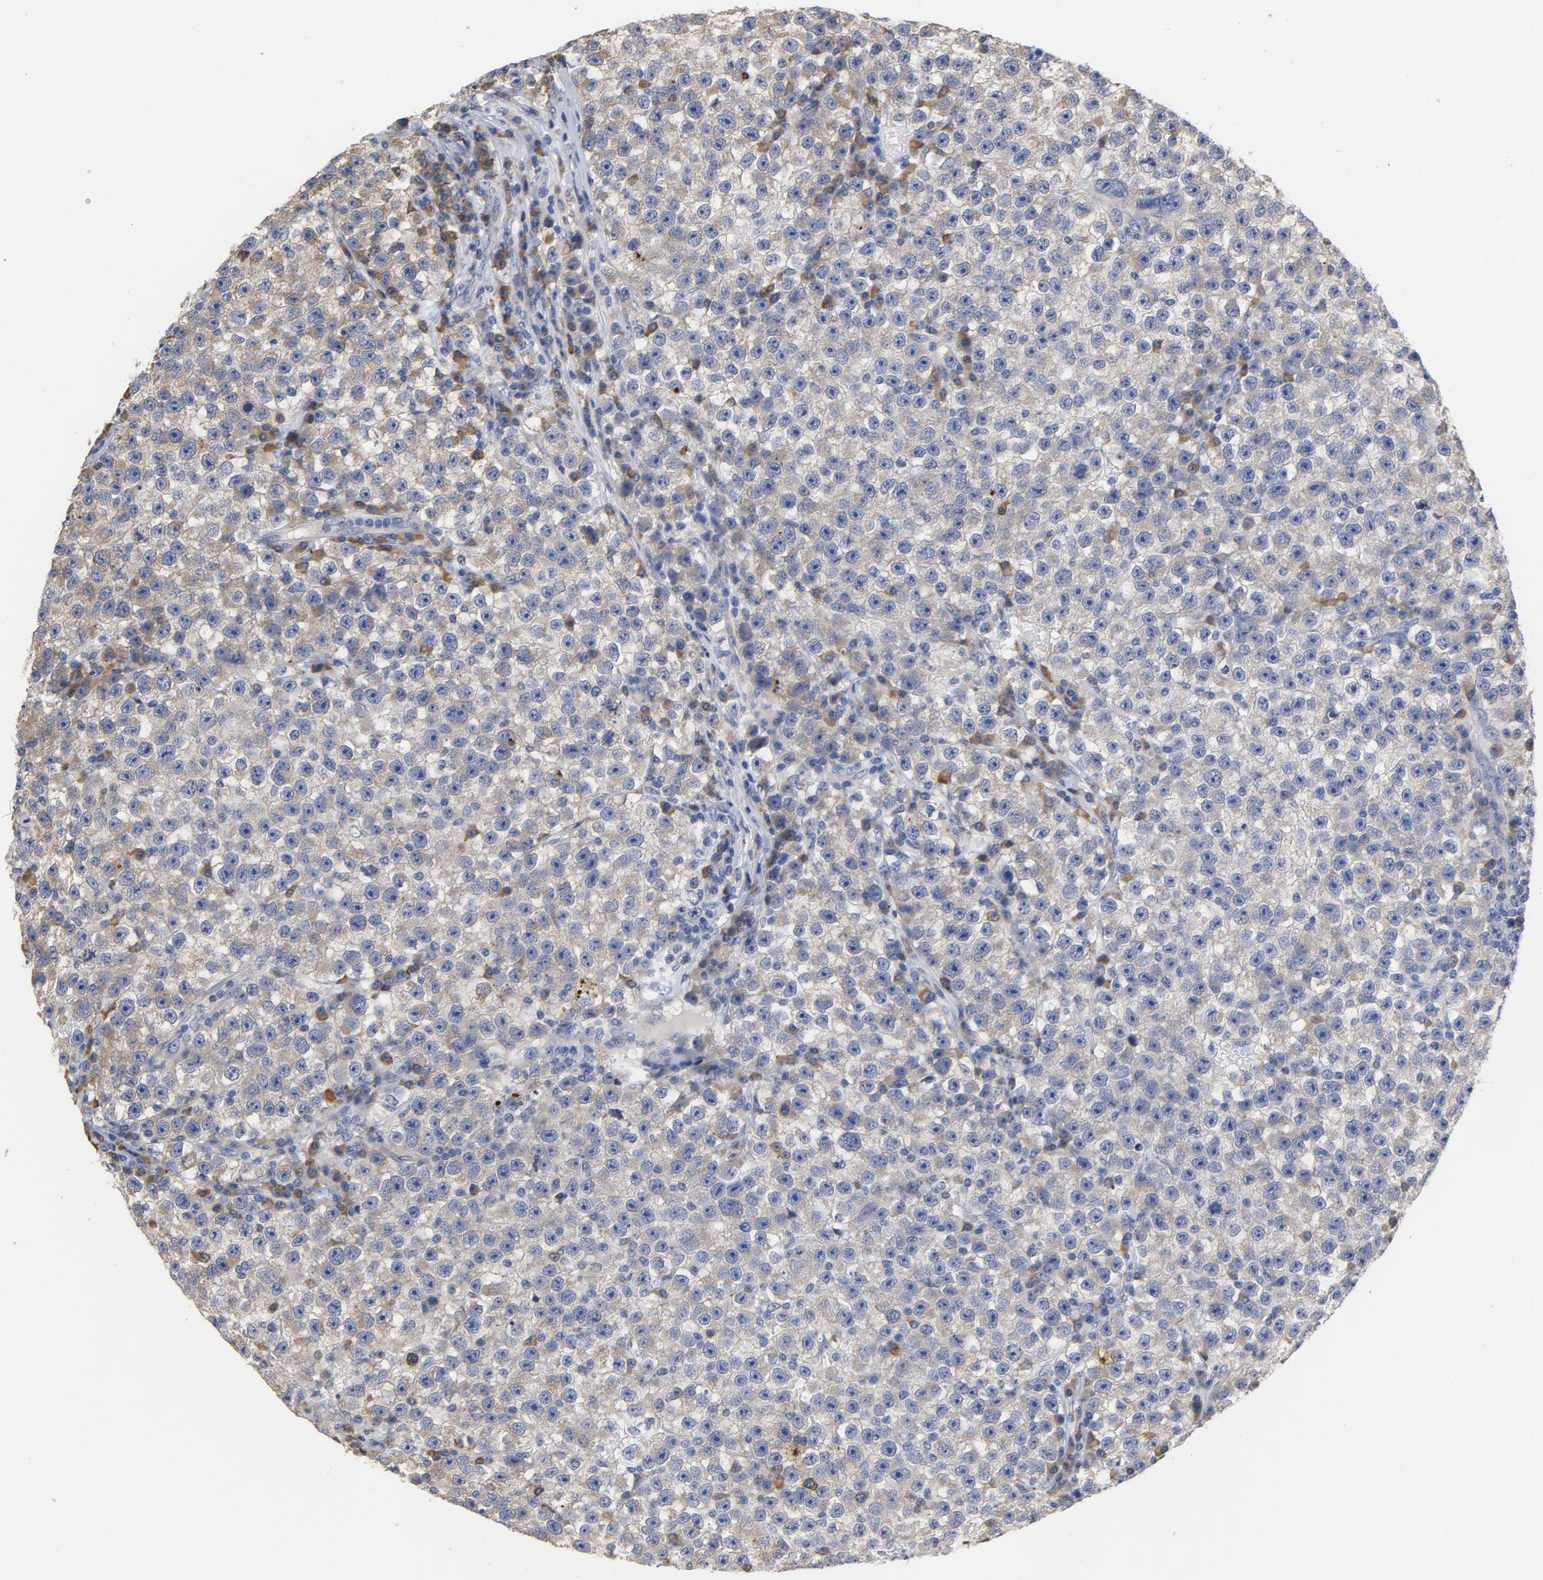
{"staining": {"intensity": "negative", "quantity": "none", "location": "none"}, "tissue": "testis cancer", "cell_type": "Tumor cells", "image_type": "cancer", "snomed": [{"axis": "morphology", "description": "Seminoma, NOS"}, {"axis": "topography", "description": "Testis"}], "caption": "Immunohistochemistry (IHC) of testis cancer shows no staining in tumor cells. (Stains: DAB immunohistochemistry with hematoxylin counter stain, Microscopy: brightfield microscopy at high magnification).", "gene": "TLR4", "patient": {"sex": "male", "age": 22}}